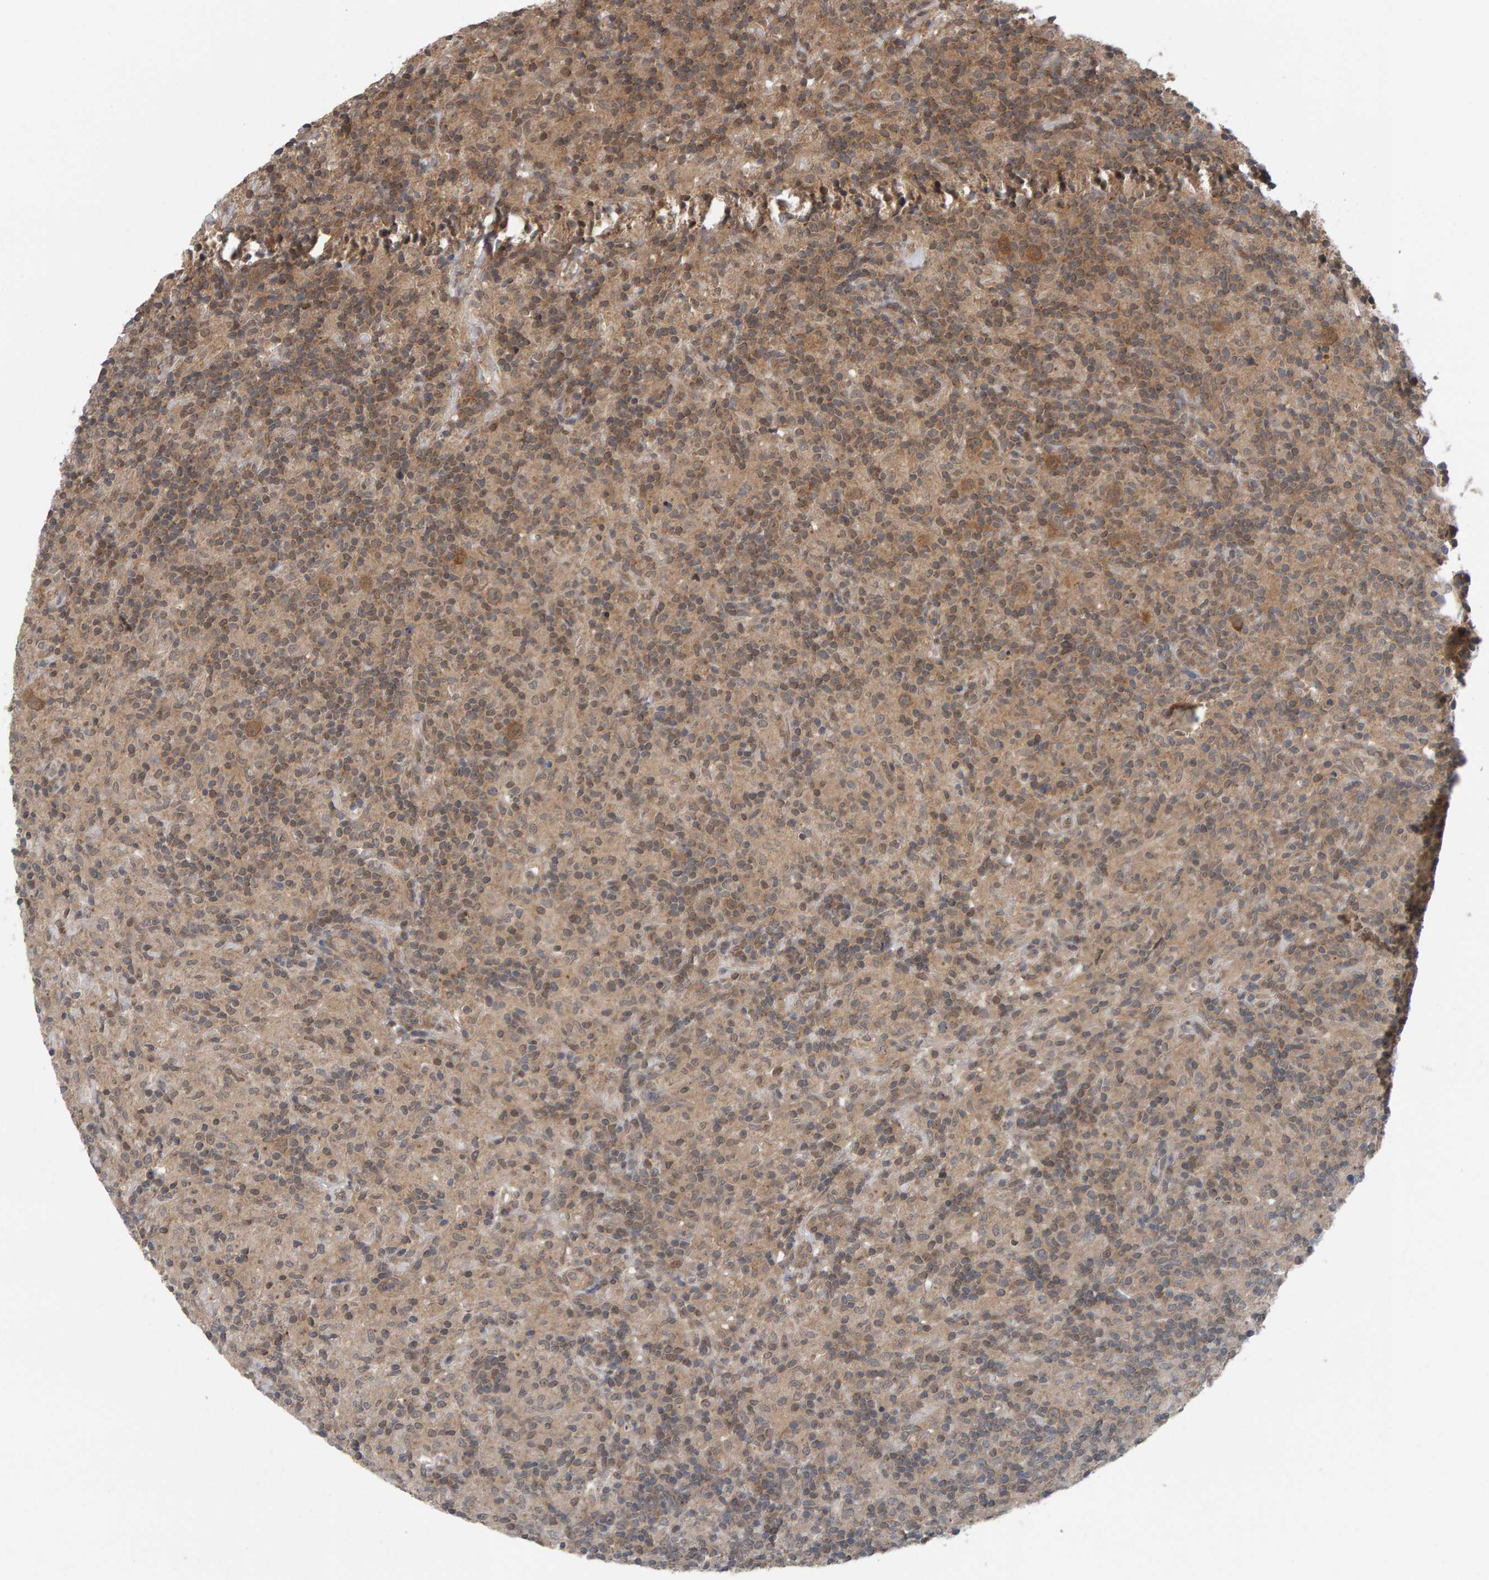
{"staining": {"intensity": "moderate", "quantity": ">75%", "location": "cytoplasmic/membranous"}, "tissue": "lymphoma", "cell_type": "Tumor cells", "image_type": "cancer", "snomed": [{"axis": "morphology", "description": "Hodgkin's disease, NOS"}, {"axis": "topography", "description": "Lymph node"}], "caption": "A high-resolution histopathology image shows IHC staining of lymphoma, which demonstrates moderate cytoplasmic/membranous staining in about >75% of tumor cells.", "gene": "COASY", "patient": {"sex": "male", "age": 70}}